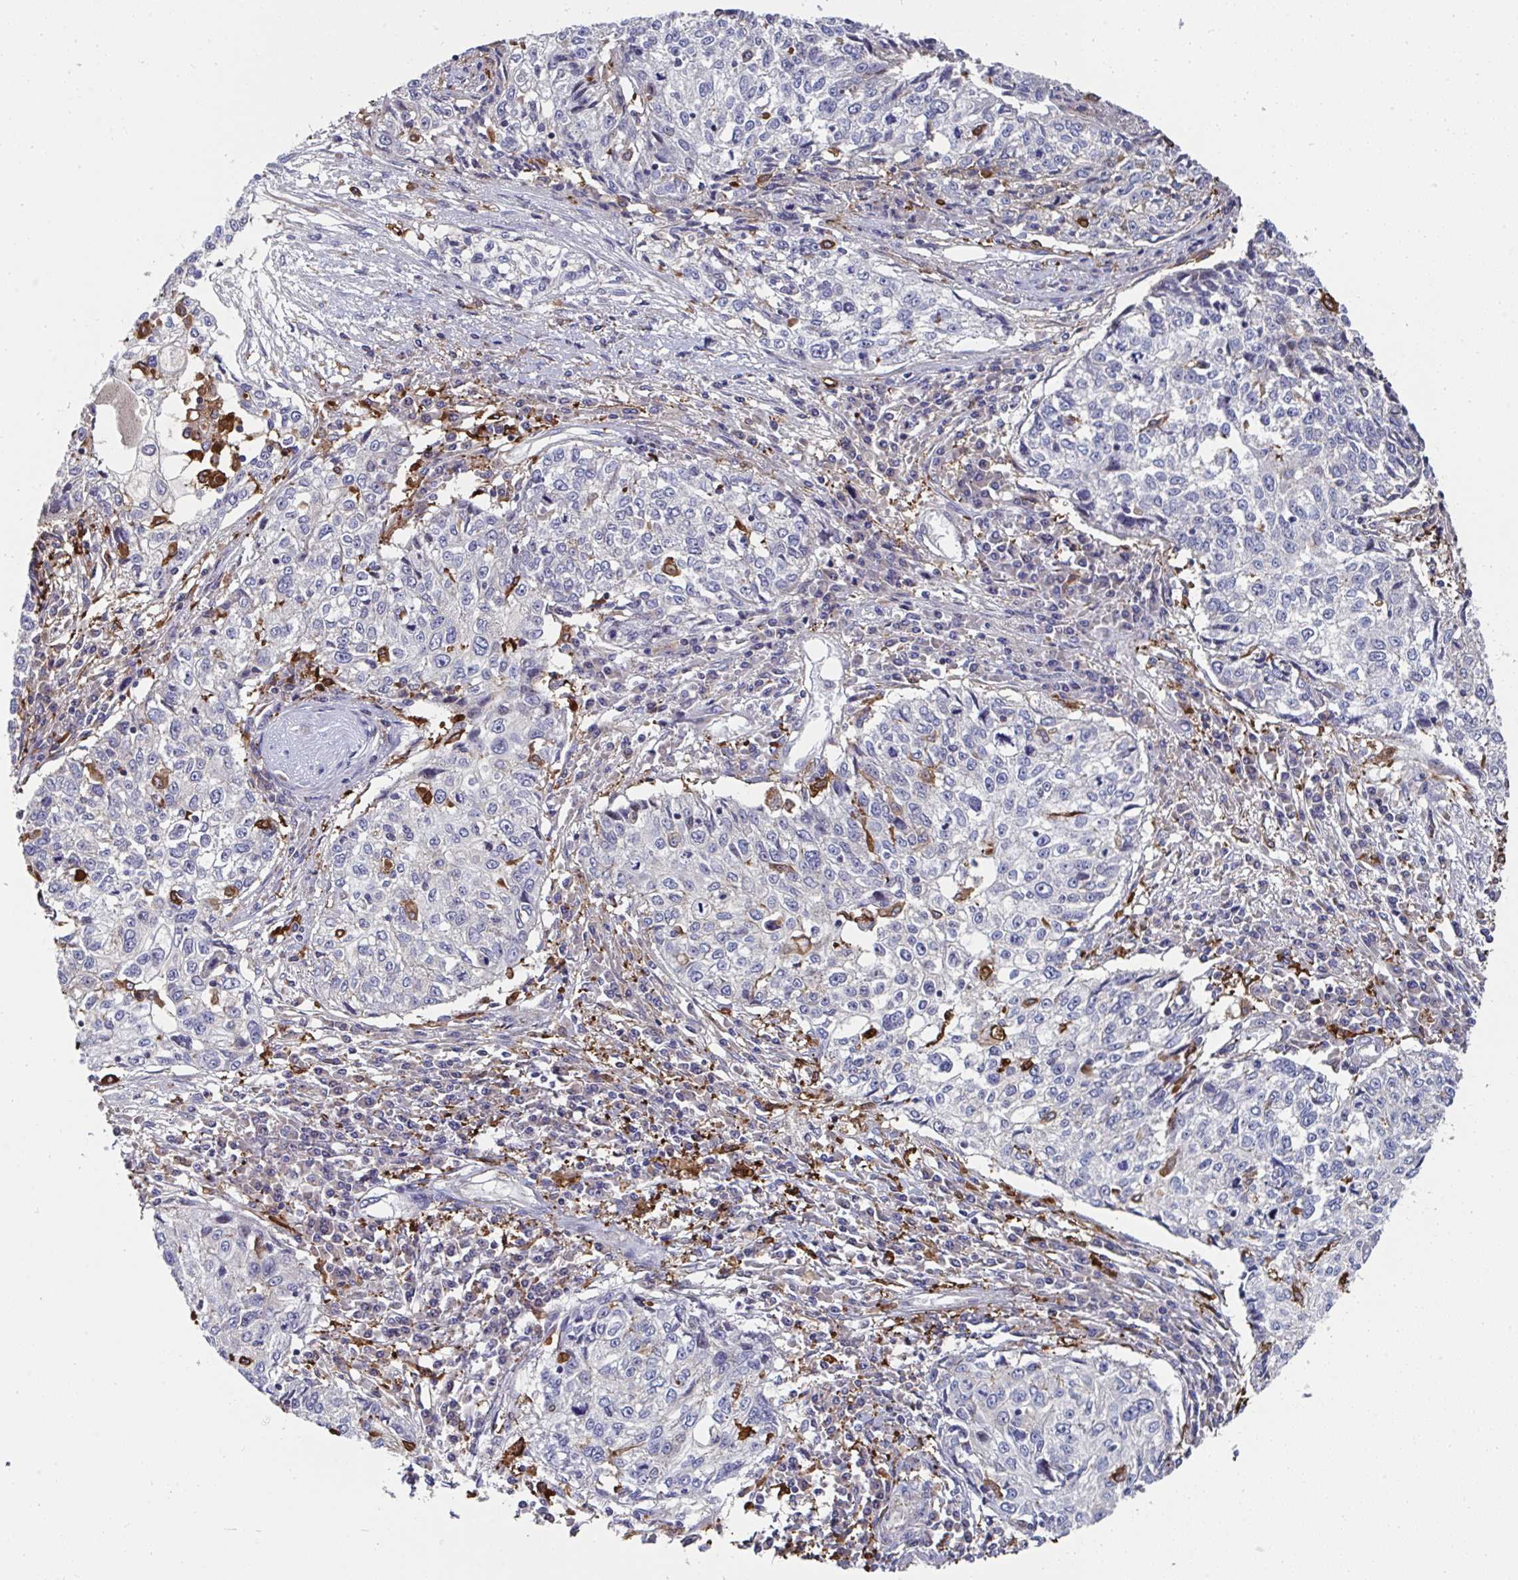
{"staining": {"intensity": "negative", "quantity": "none", "location": "none"}, "tissue": "cervical cancer", "cell_type": "Tumor cells", "image_type": "cancer", "snomed": [{"axis": "morphology", "description": "Squamous cell carcinoma, NOS"}, {"axis": "topography", "description": "Cervix"}], "caption": "Immunohistochemical staining of human cervical cancer demonstrates no significant expression in tumor cells.", "gene": "FBXL13", "patient": {"sex": "female", "age": 57}}